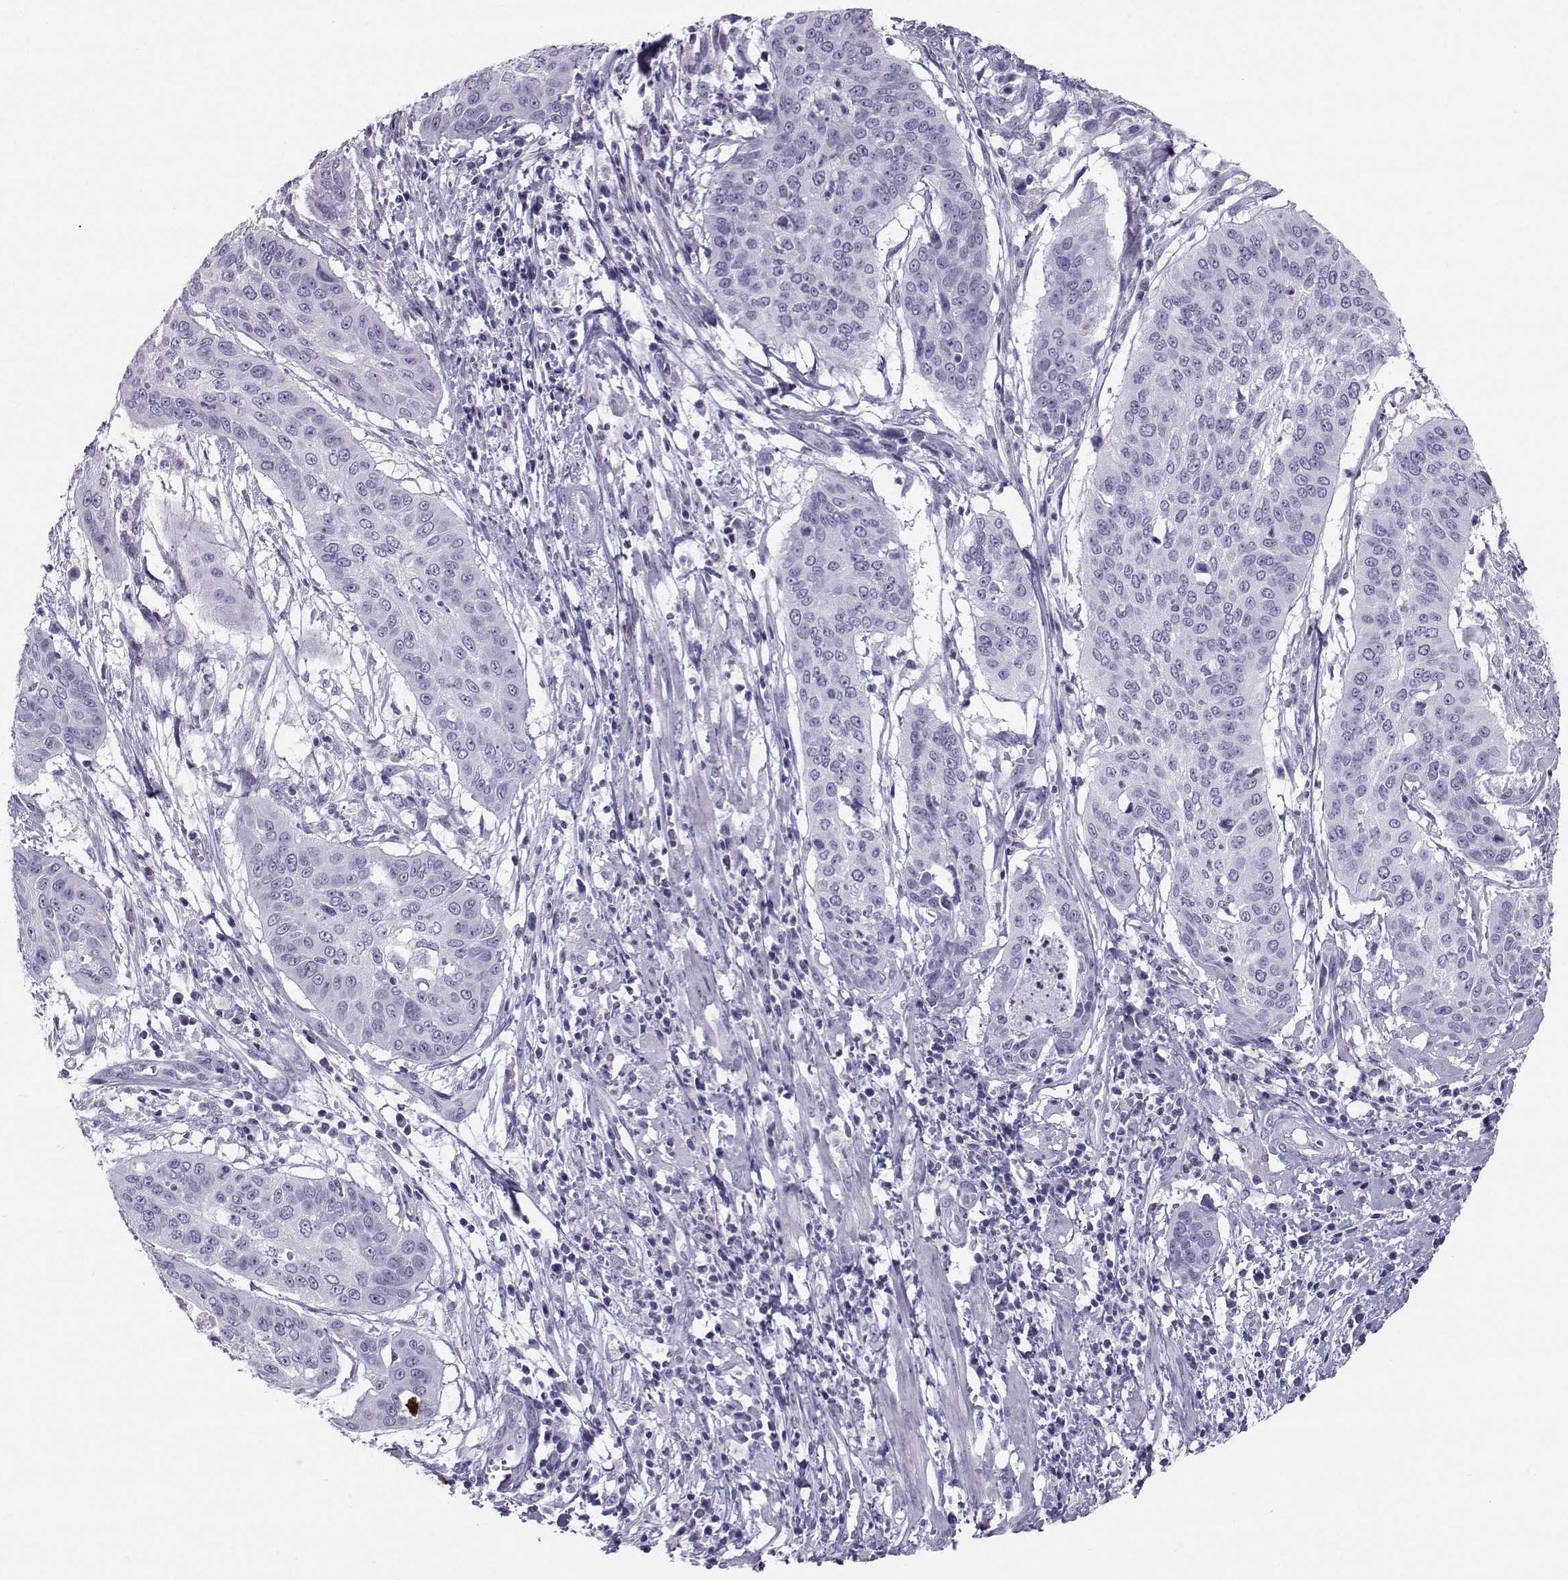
{"staining": {"intensity": "negative", "quantity": "none", "location": "none"}, "tissue": "cervical cancer", "cell_type": "Tumor cells", "image_type": "cancer", "snomed": [{"axis": "morphology", "description": "Squamous cell carcinoma, NOS"}, {"axis": "topography", "description": "Cervix"}], "caption": "Immunohistochemistry of cervical cancer (squamous cell carcinoma) reveals no positivity in tumor cells.", "gene": "PGK1", "patient": {"sex": "female", "age": 39}}